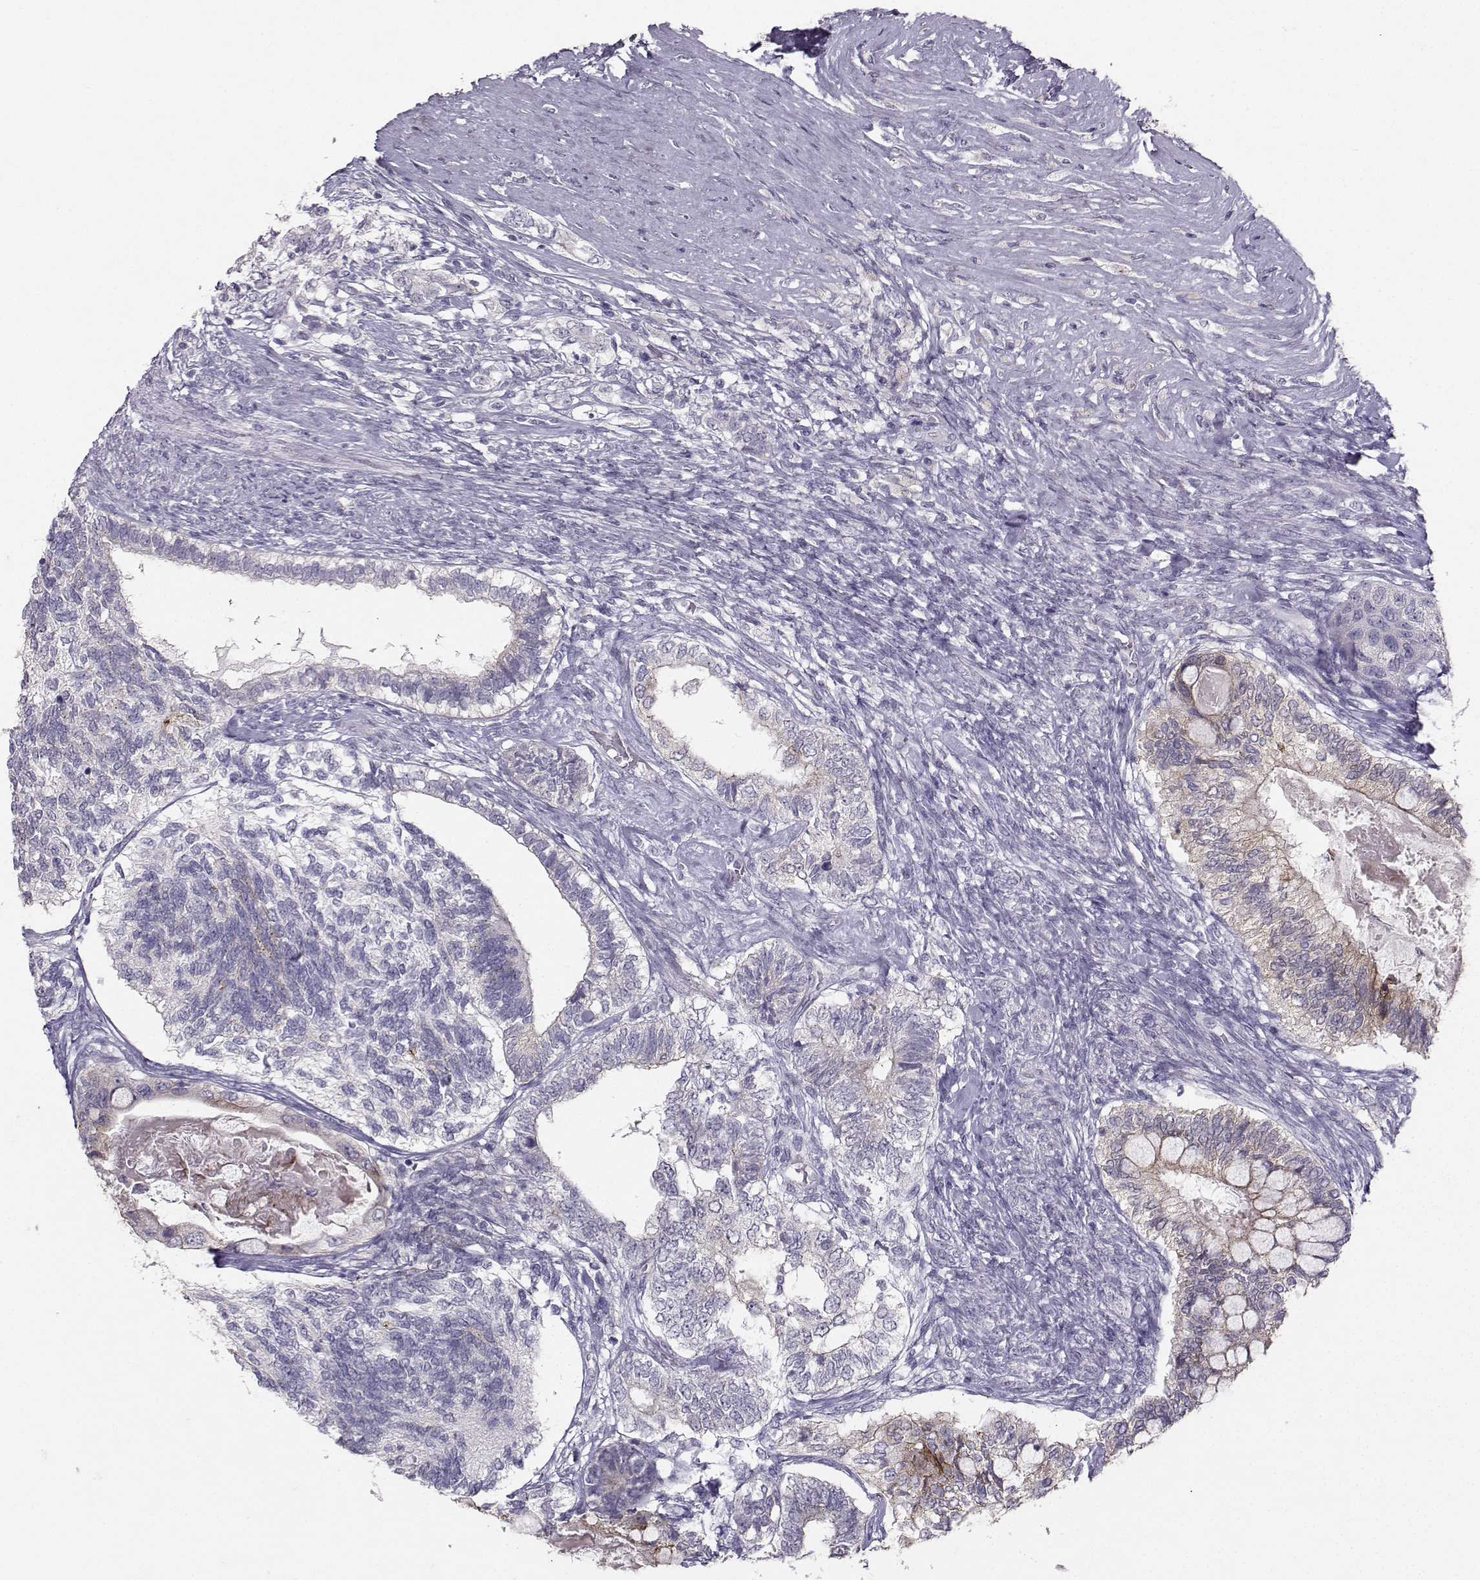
{"staining": {"intensity": "negative", "quantity": "none", "location": "none"}, "tissue": "testis cancer", "cell_type": "Tumor cells", "image_type": "cancer", "snomed": [{"axis": "morphology", "description": "Seminoma, NOS"}, {"axis": "morphology", "description": "Carcinoma, Embryonal, NOS"}, {"axis": "topography", "description": "Testis"}], "caption": "Immunohistochemistry image of neoplastic tissue: human testis cancer stained with DAB exhibits no significant protein expression in tumor cells. The staining is performed using DAB brown chromogen with nuclei counter-stained in using hematoxylin.", "gene": "PKP2", "patient": {"sex": "male", "age": 41}}